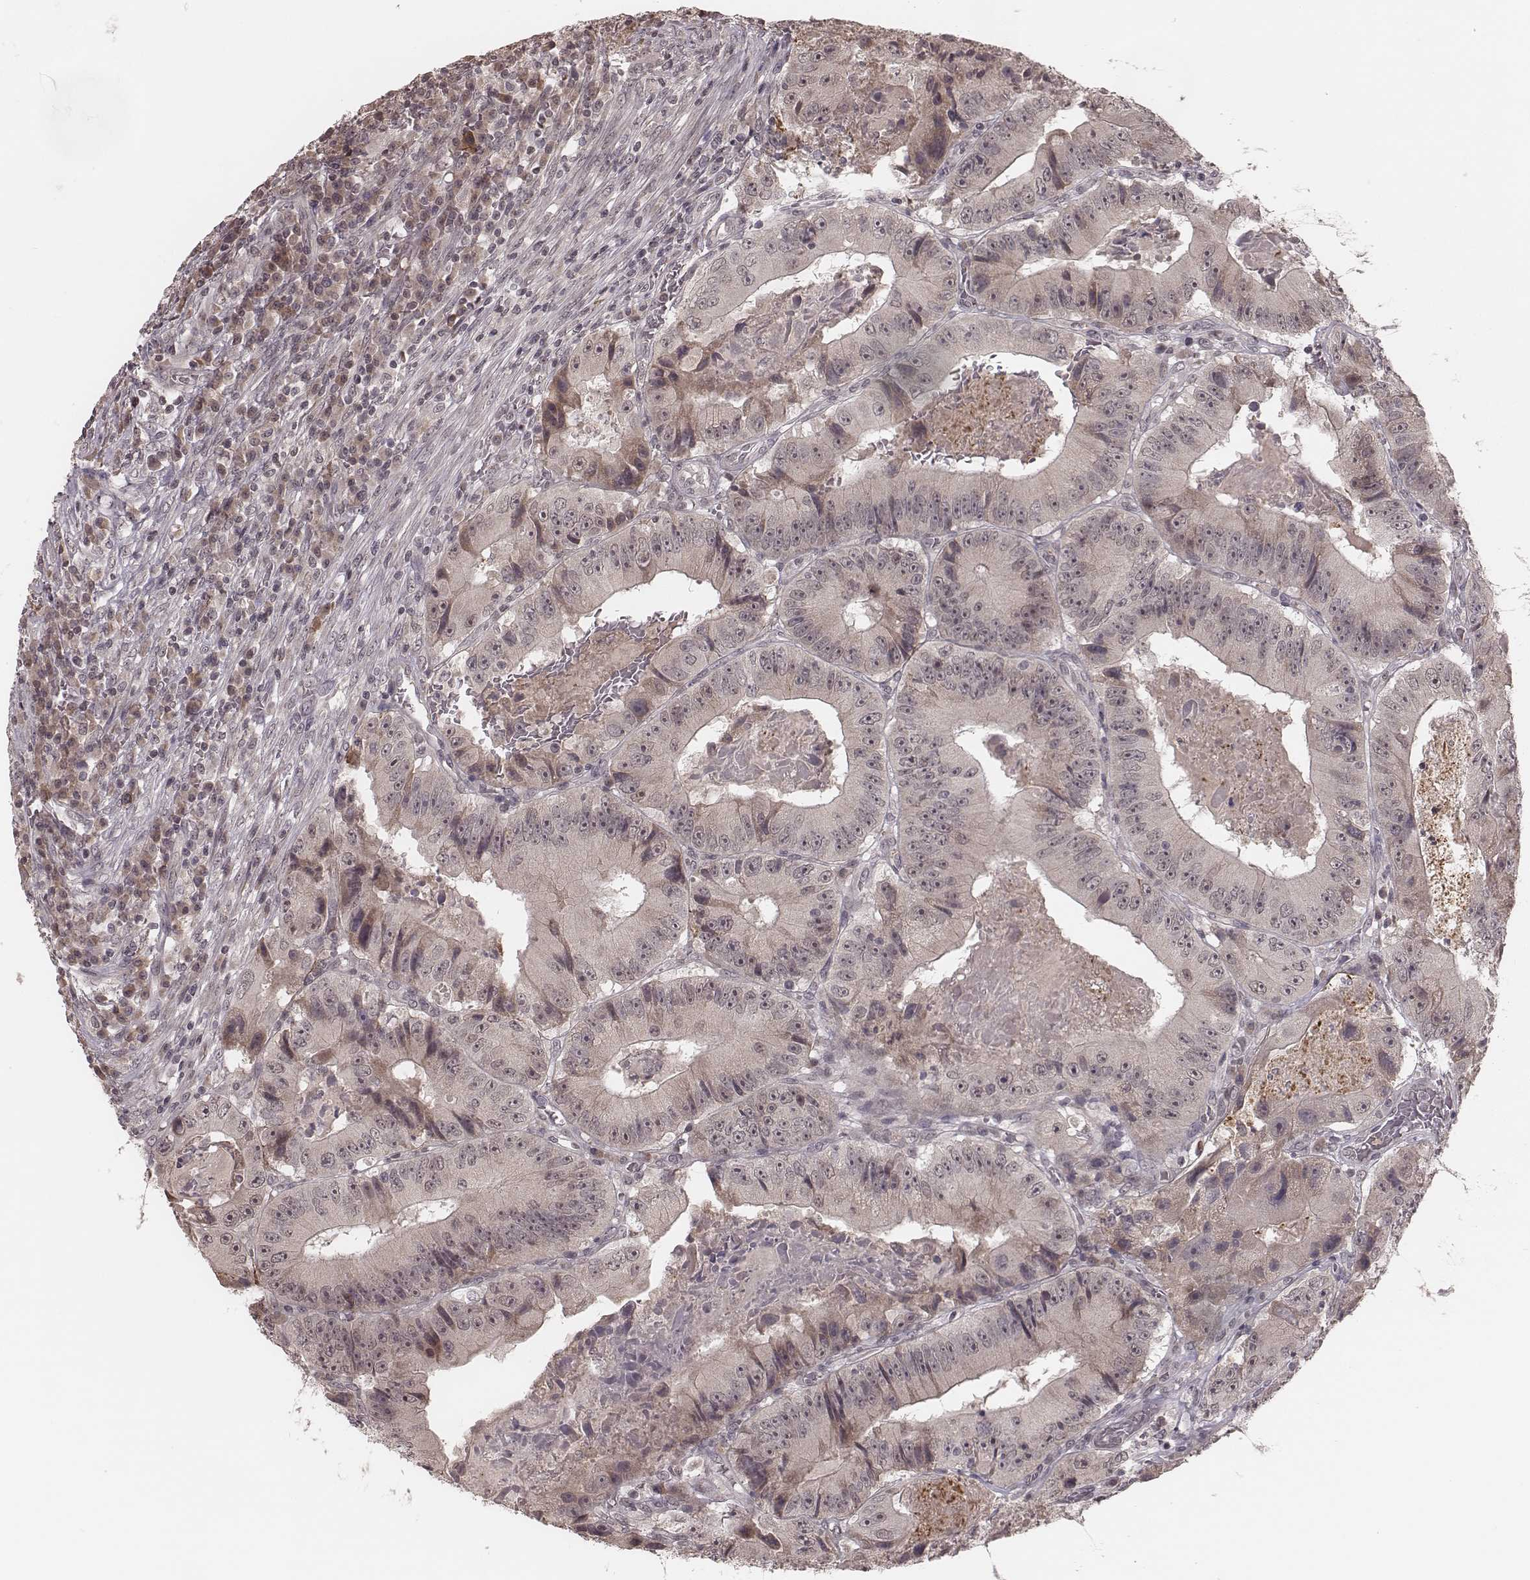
{"staining": {"intensity": "negative", "quantity": "none", "location": "none"}, "tissue": "colorectal cancer", "cell_type": "Tumor cells", "image_type": "cancer", "snomed": [{"axis": "morphology", "description": "Adenocarcinoma, NOS"}, {"axis": "topography", "description": "Colon"}], "caption": "Immunohistochemistry (IHC) of human colorectal adenocarcinoma displays no positivity in tumor cells. Brightfield microscopy of IHC stained with DAB (brown) and hematoxylin (blue), captured at high magnification.", "gene": "IL5", "patient": {"sex": "female", "age": 86}}